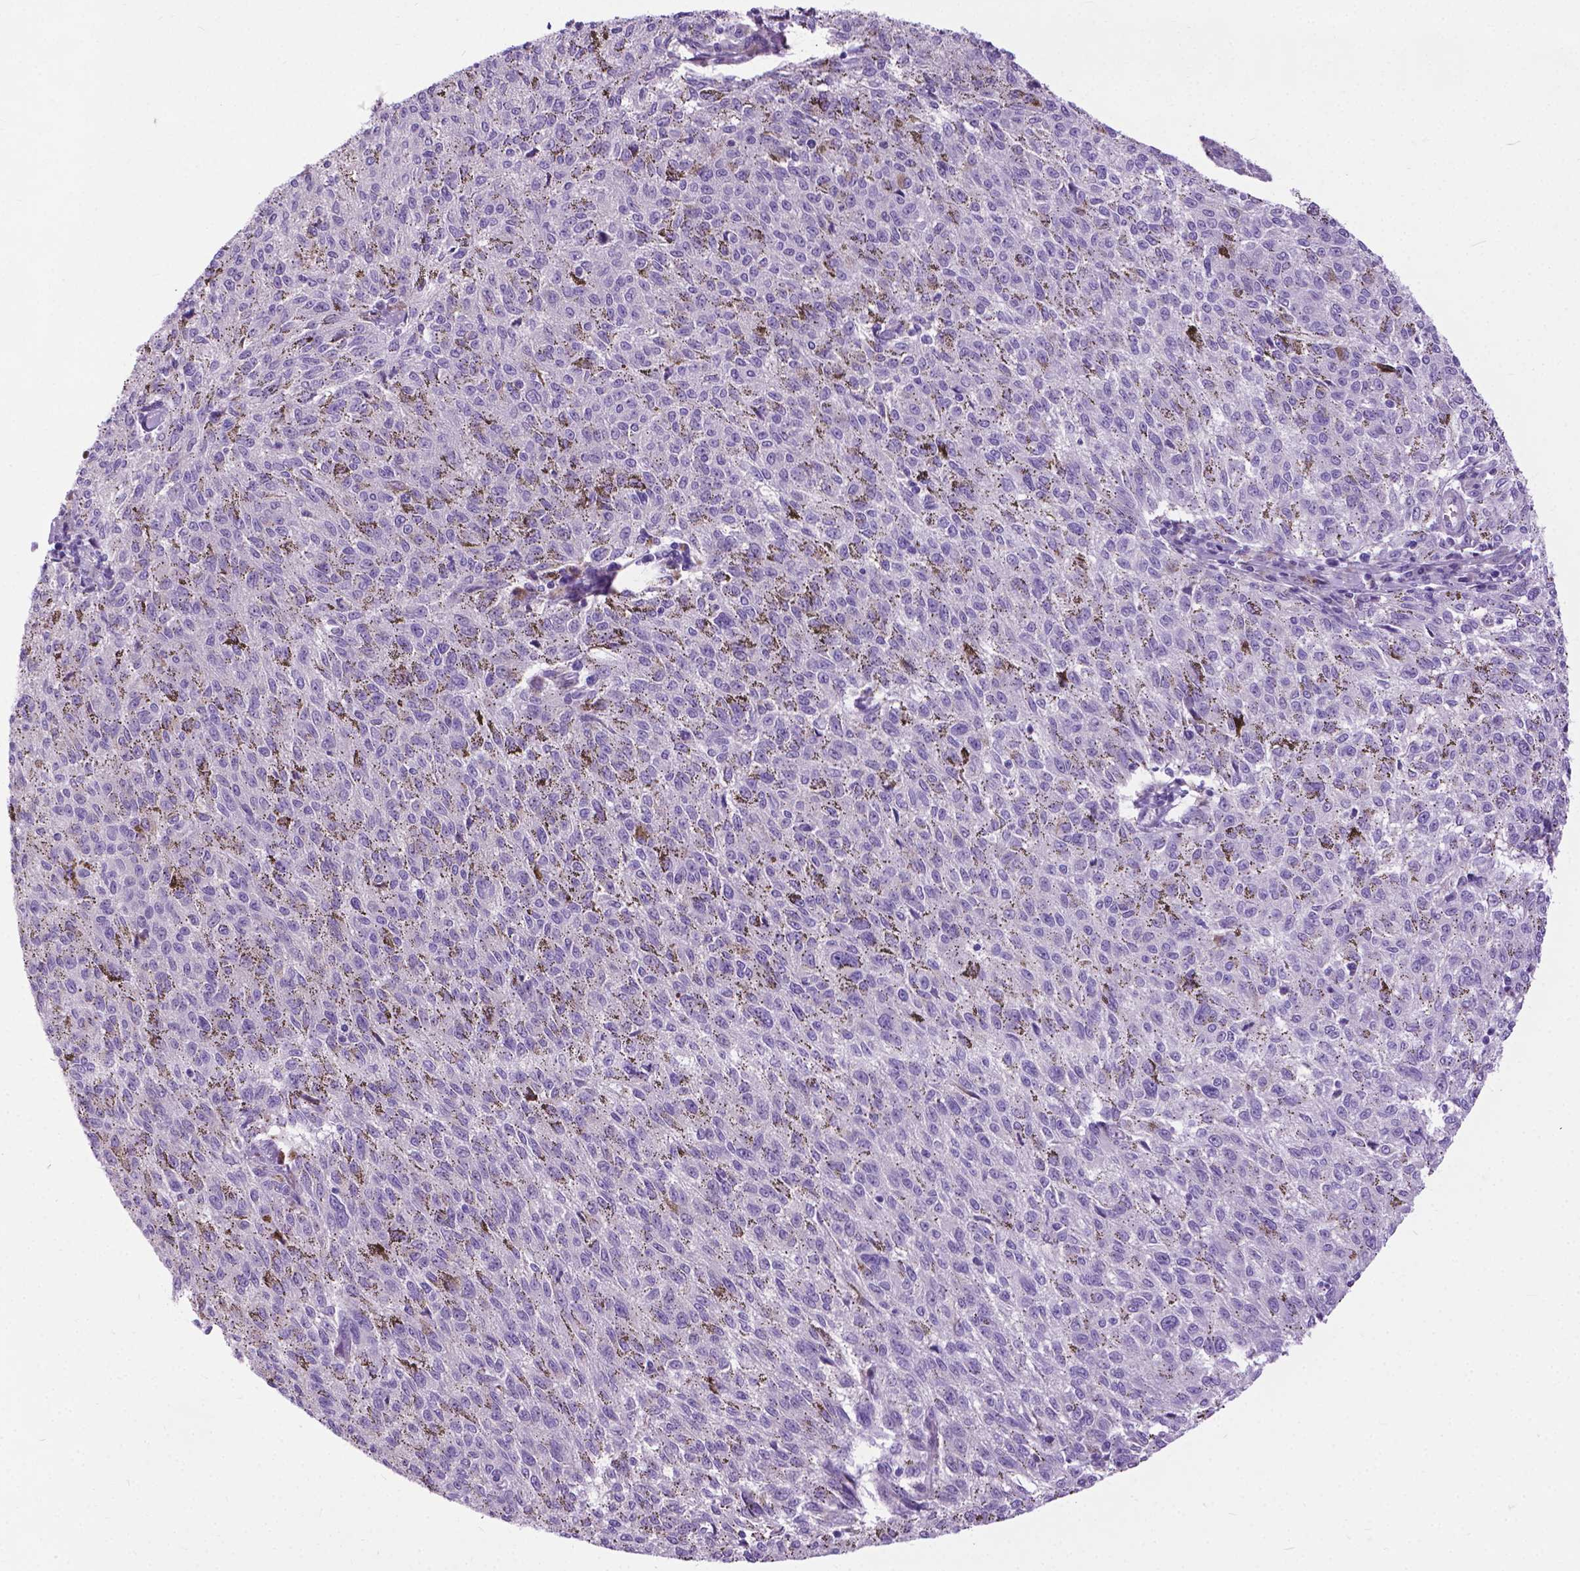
{"staining": {"intensity": "negative", "quantity": "none", "location": "none"}, "tissue": "melanoma", "cell_type": "Tumor cells", "image_type": "cancer", "snomed": [{"axis": "morphology", "description": "Malignant melanoma, NOS"}, {"axis": "topography", "description": "Skin"}], "caption": "Immunohistochemical staining of human melanoma displays no significant positivity in tumor cells.", "gene": "APCDD1L", "patient": {"sex": "female", "age": 72}}